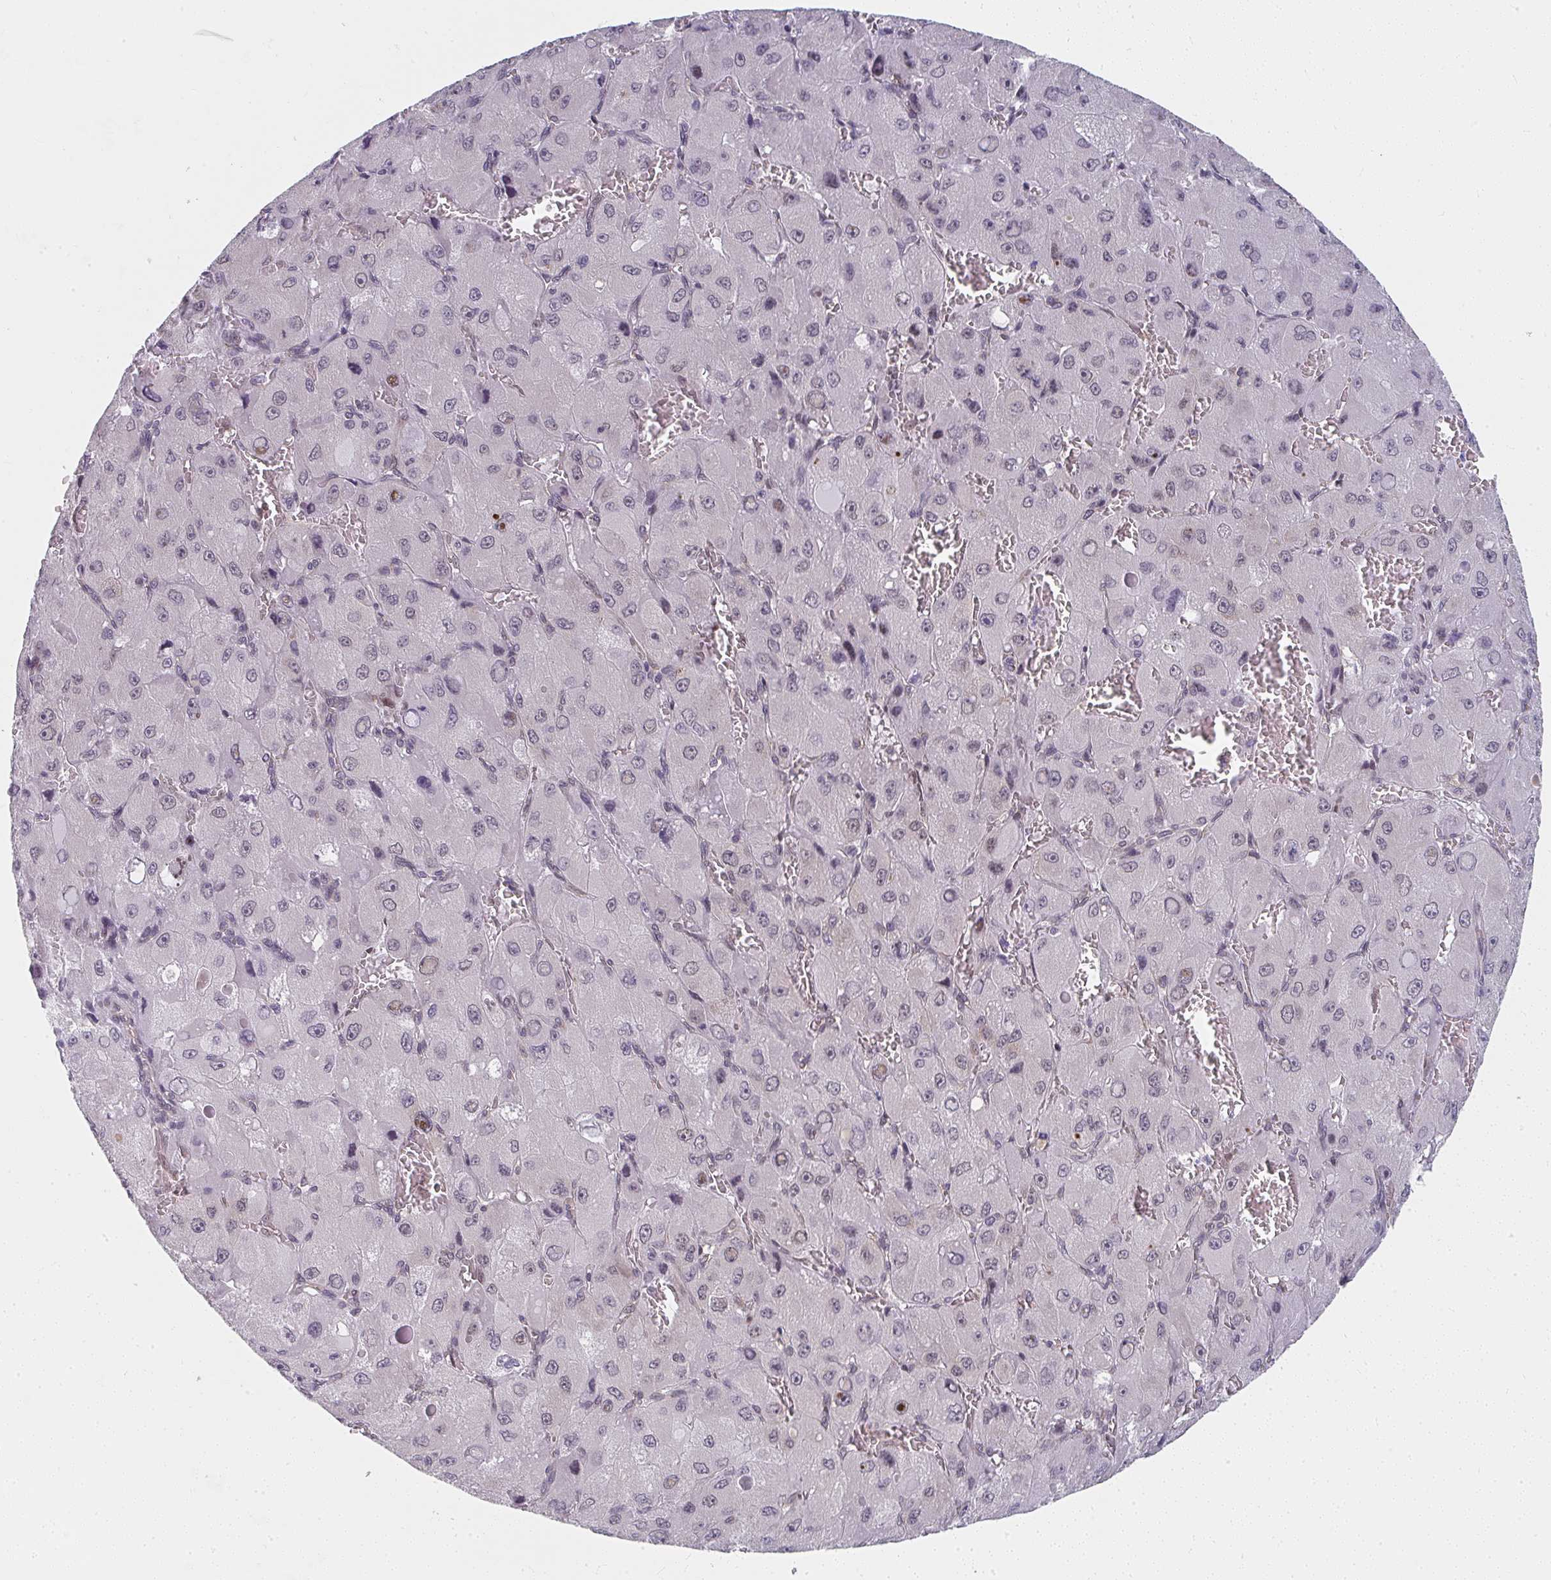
{"staining": {"intensity": "negative", "quantity": "none", "location": "none"}, "tissue": "liver cancer", "cell_type": "Tumor cells", "image_type": "cancer", "snomed": [{"axis": "morphology", "description": "Carcinoma, Hepatocellular, NOS"}, {"axis": "topography", "description": "Liver"}], "caption": "Immunohistochemistry image of hepatocellular carcinoma (liver) stained for a protein (brown), which exhibits no staining in tumor cells. (DAB (3,3'-diaminobenzidine) IHC, high magnification).", "gene": "SYNCRIP", "patient": {"sex": "male", "age": 27}}